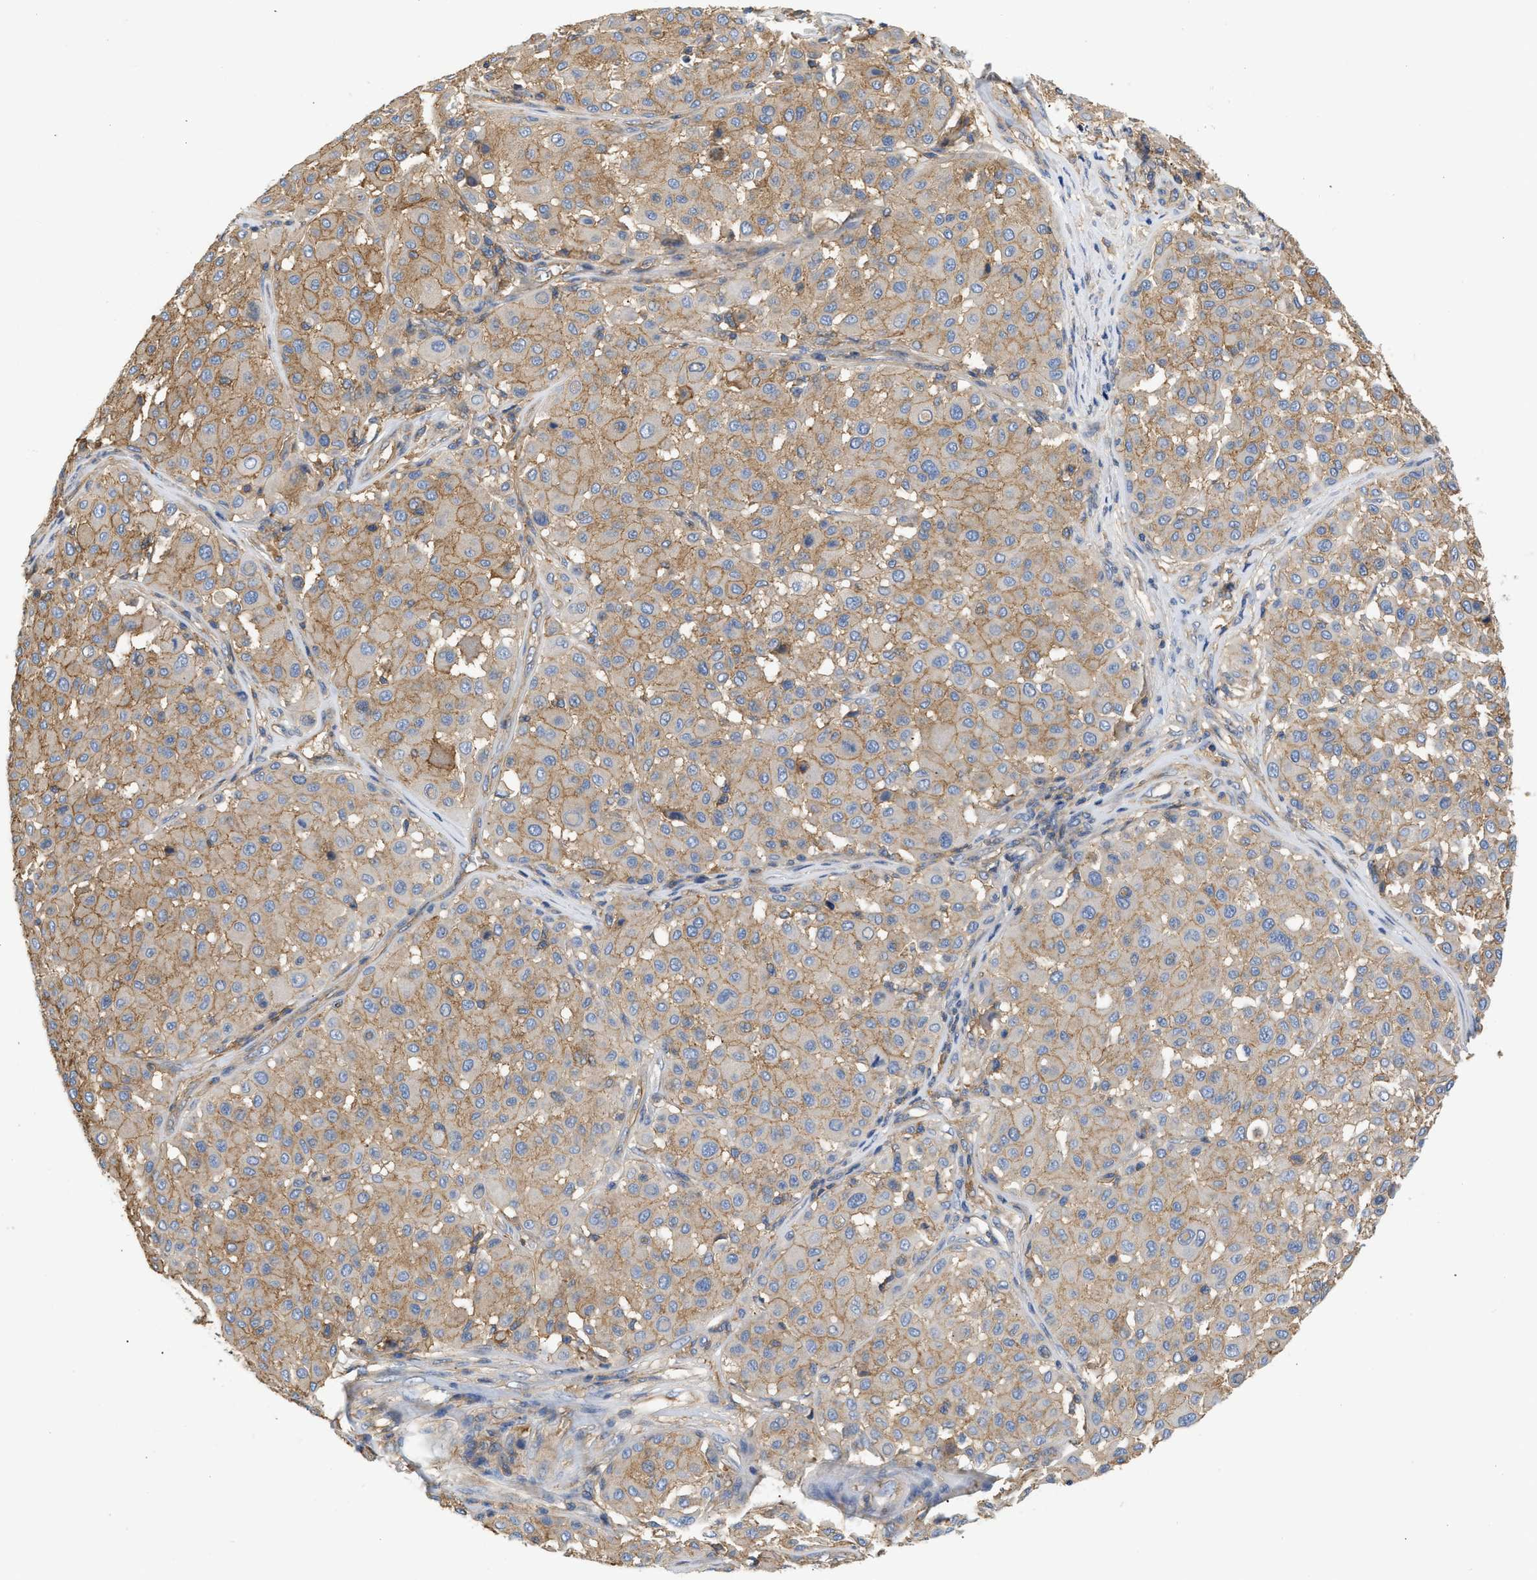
{"staining": {"intensity": "moderate", "quantity": ">75%", "location": "cytoplasmic/membranous"}, "tissue": "melanoma", "cell_type": "Tumor cells", "image_type": "cancer", "snomed": [{"axis": "morphology", "description": "Malignant melanoma, Metastatic site"}, {"axis": "topography", "description": "Soft tissue"}], "caption": "Malignant melanoma (metastatic site) stained with DAB (3,3'-diaminobenzidine) IHC reveals medium levels of moderate cytoplasmic/membranous expression in about >75% of tumor cells.", "gene": "GNB4", "patient": {"sex": "male", "age": 41}}